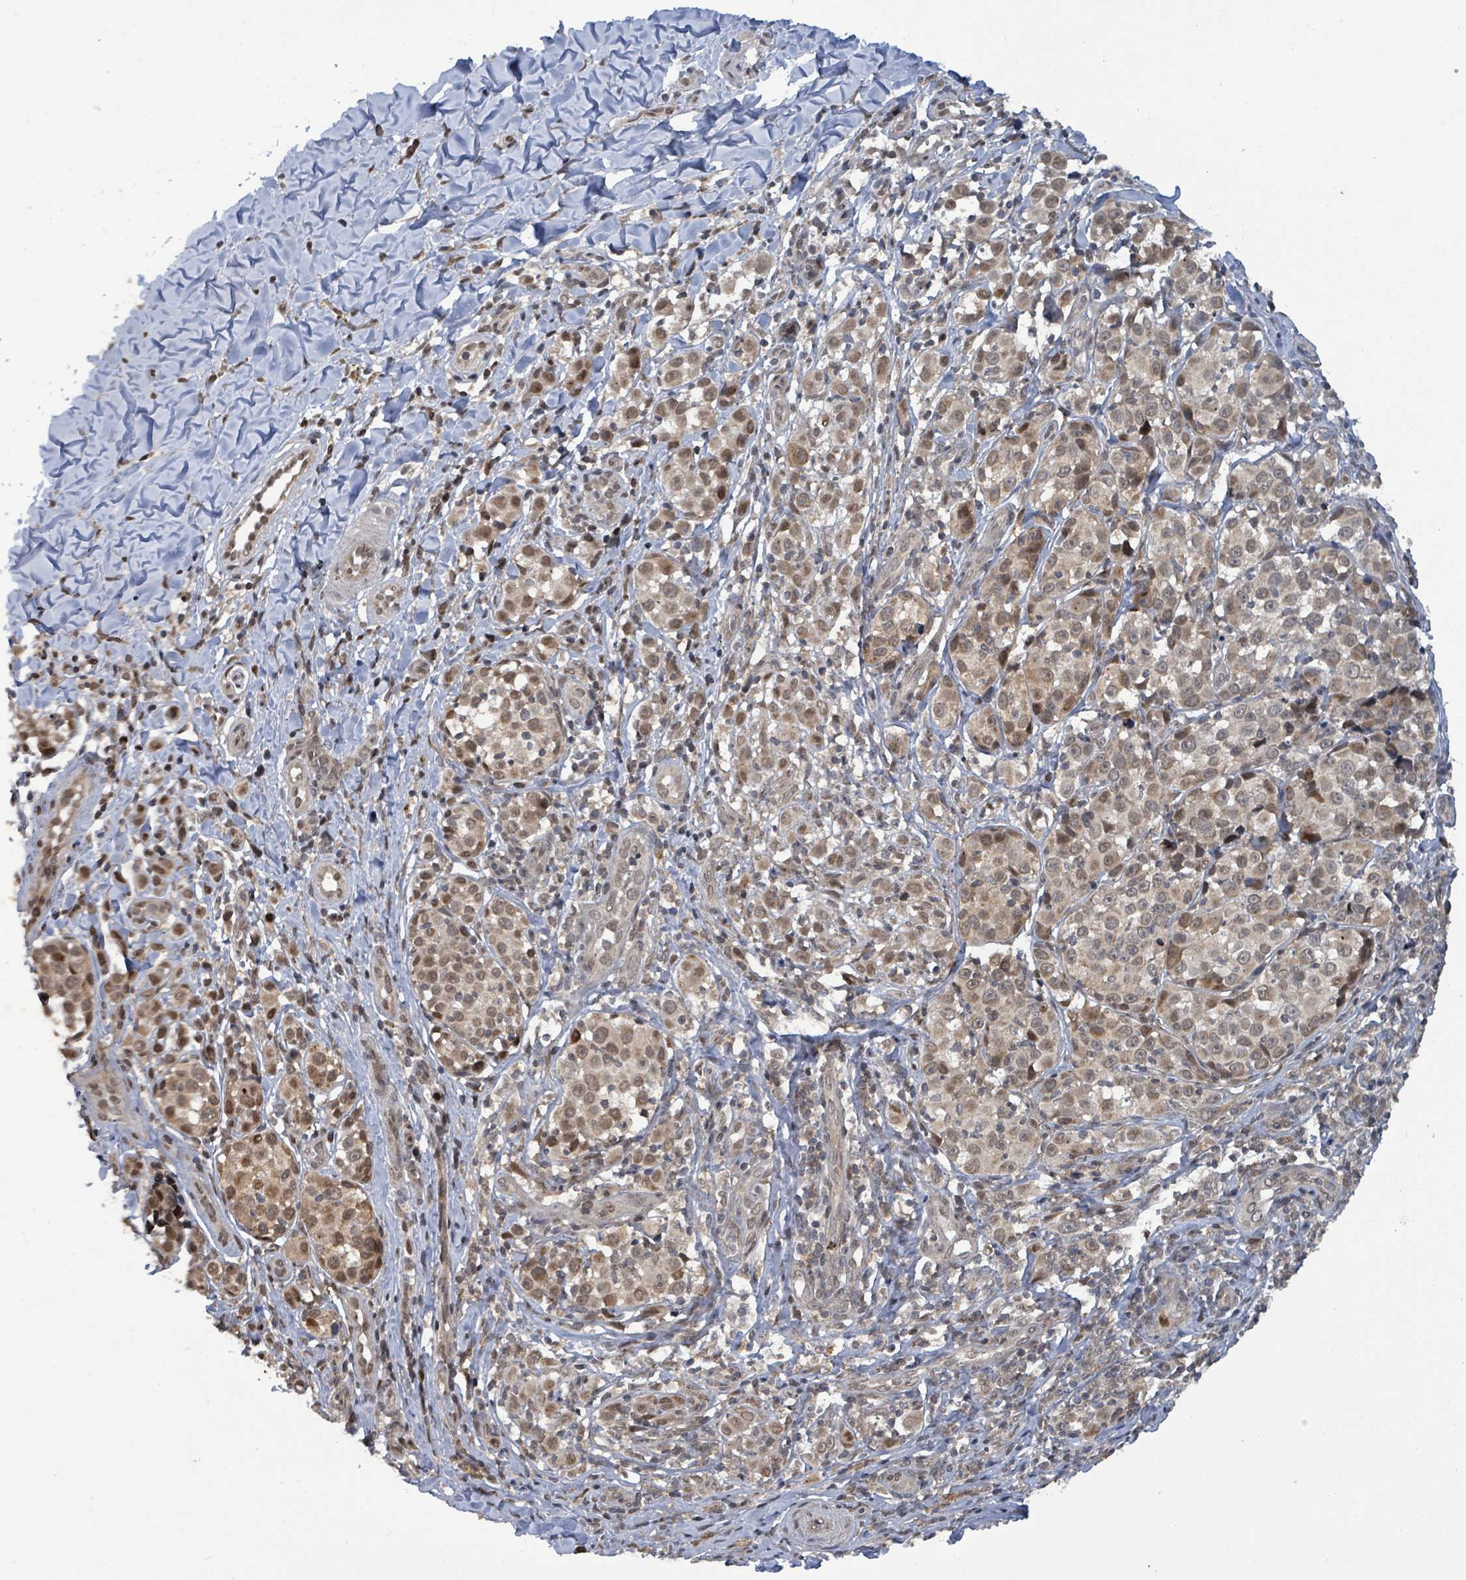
{"staining": {"intensity": "moderate", "quantity": "25%-75%", "location": "cytoplasmic/membranous,nuclear"}, "tissue": "melanoma", "cell_type": "Tumor cells", "image_type": "cancer", "snomed": [{"axis": "morphology", "description": "Malignant melanoma, NOS"}, {"axis": "topography", "description": "Skin"}], "caption": "Melanoma stained with IHC reveals moderate cytoplasmic/membranous and nuclear expression in about 25%-75% of tumor cells. Using DAB (brown) and hematoxylin (blue) stains, captured at high magnification using brightfield microscopy.", "gene": "COQ6", "patient": {"sex": "female", "age": 35}}